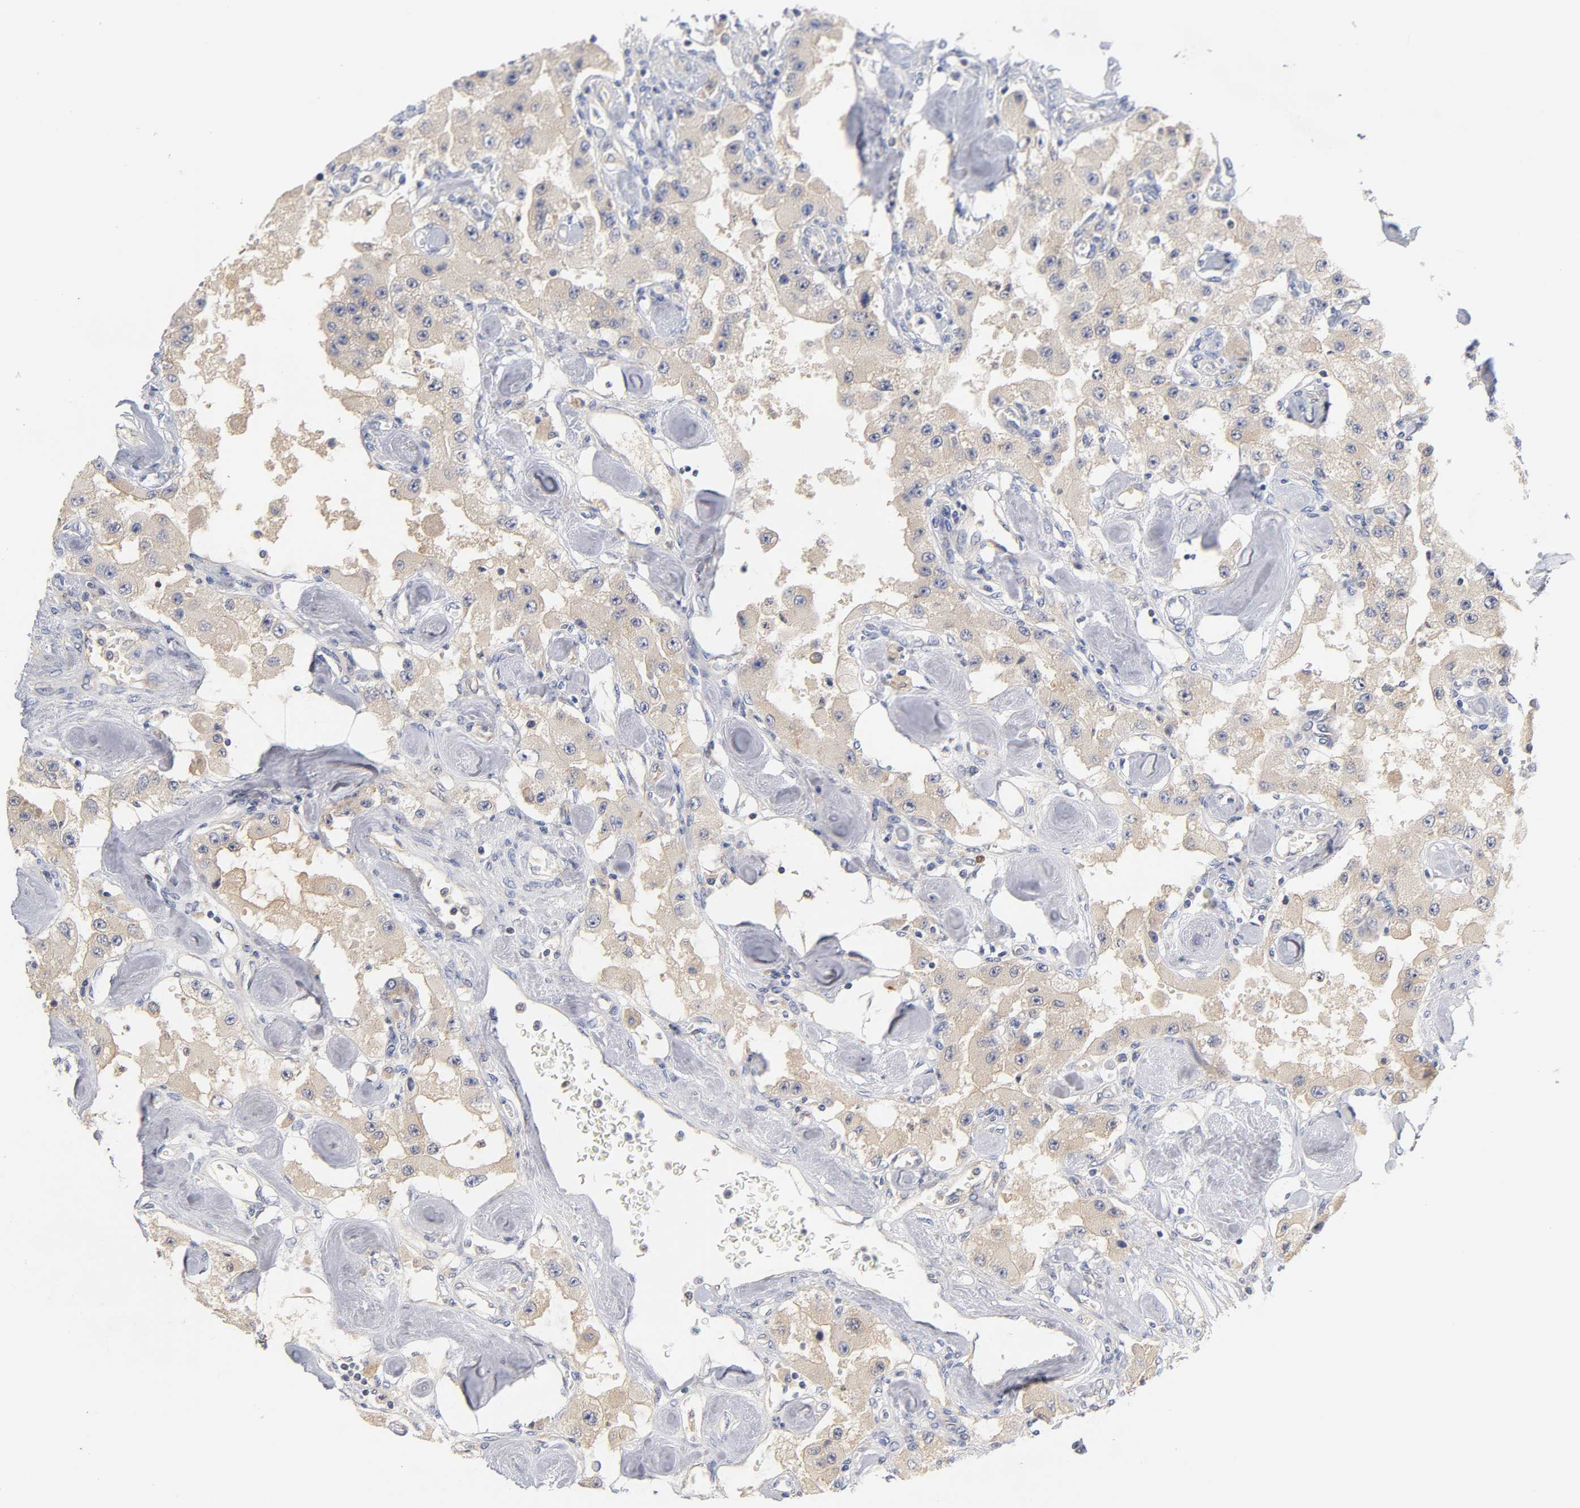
{"staining": {"intensity": "weak", "quantity": ">75%", "location": "cytoplasmic/membranous"}, "tissue": "carcinoid", "cell_type": "Tumor cells", "image_type": "cancer", "snomed": [{"axis": "morphology", "description": "Carcinoid, malignant, NOS"}, {"axis": "topography", "description": "Pancreas"}], "caption": "Tumor cells exhibit low levels of weak cytoplasmic/membranous staining in approximately >75% of cells in carcinoid.", "gene": "RPS29", "patient": {"sex": "male", "age": 41}}